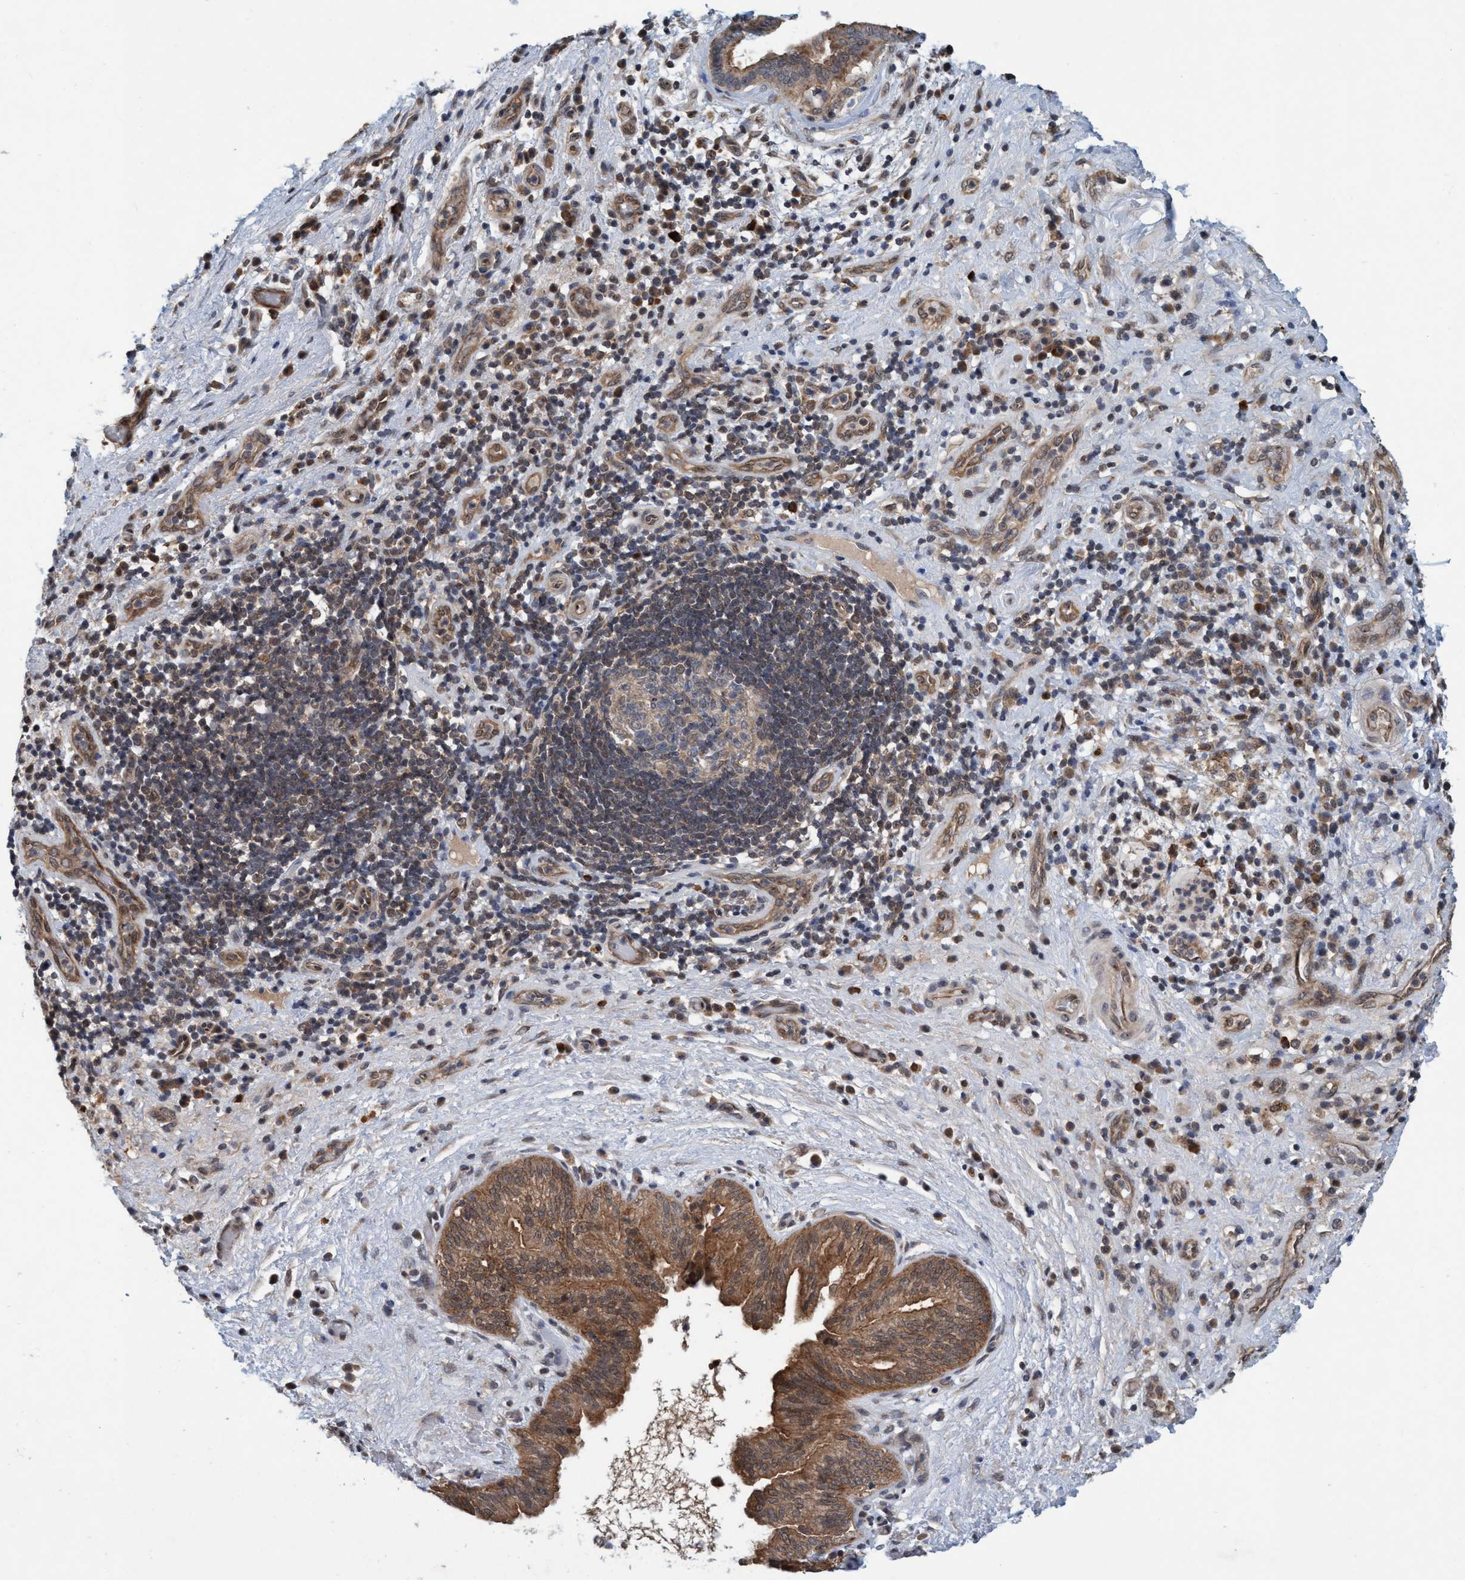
{"staining": {"intensity": "moderate", "quantity": ">75%", "location": "cytoplasmic/membranous"}, "tissue": "liver cancer", "cell_type": "Tumor cells", "image_type": "cancer", "snomed": [{"axis": "morphology", "description": "Cholangiocarcinoma"}, {"axis": "topography", "description": "Liver"}], "caption": "DAB immunohistochemical staining of human cholangiocarcinoma (liver) shows moderate cytoplasmic/membranous protein expression in about >75% of tumor cells. The staining is performed using DAB brown chromogen to label protein expression. The nuclei are counter-stained blue using hematoxylin.", "gene": "TRIM65", "patient": {"sex": "female", "age": 38}}